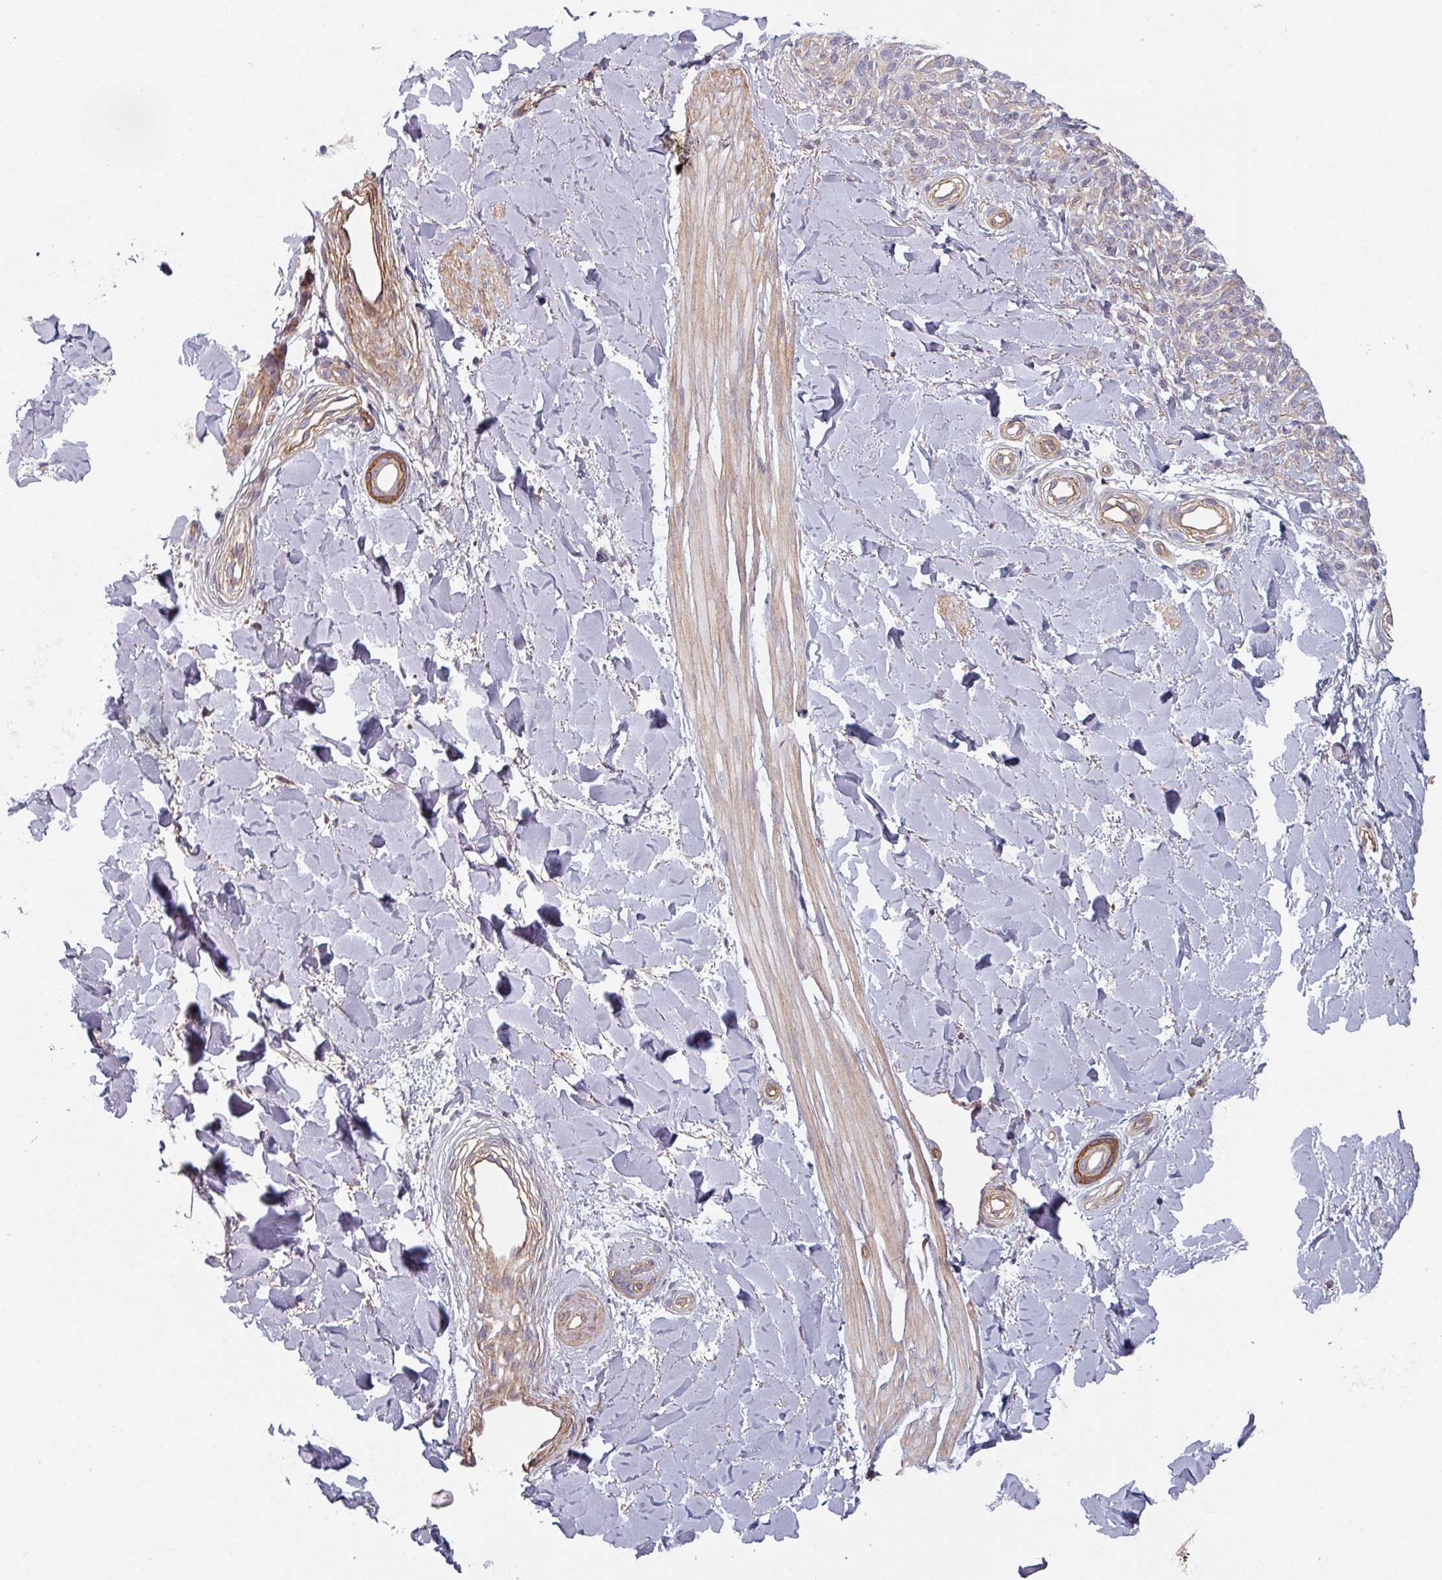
{"staining": {"intensity": "negative", "quantity": "none", "location": "none"}, "tissue": "melanoma", "cell_type": "Tumor cells", "image_type": "cancer", "snomed": [{"axis": "morphology", "description": "Malignant melanoma, NOS"}, {"axis": "topography", "description": "Skin"}], "caption": "This is a histopathology image of IHC staining of malignant melanoma, which shows no positivity in tumor cells. Nuclei are stained in blue.", "gene": "C4BPB", "patient": {"sex": "female", "age": 37}}